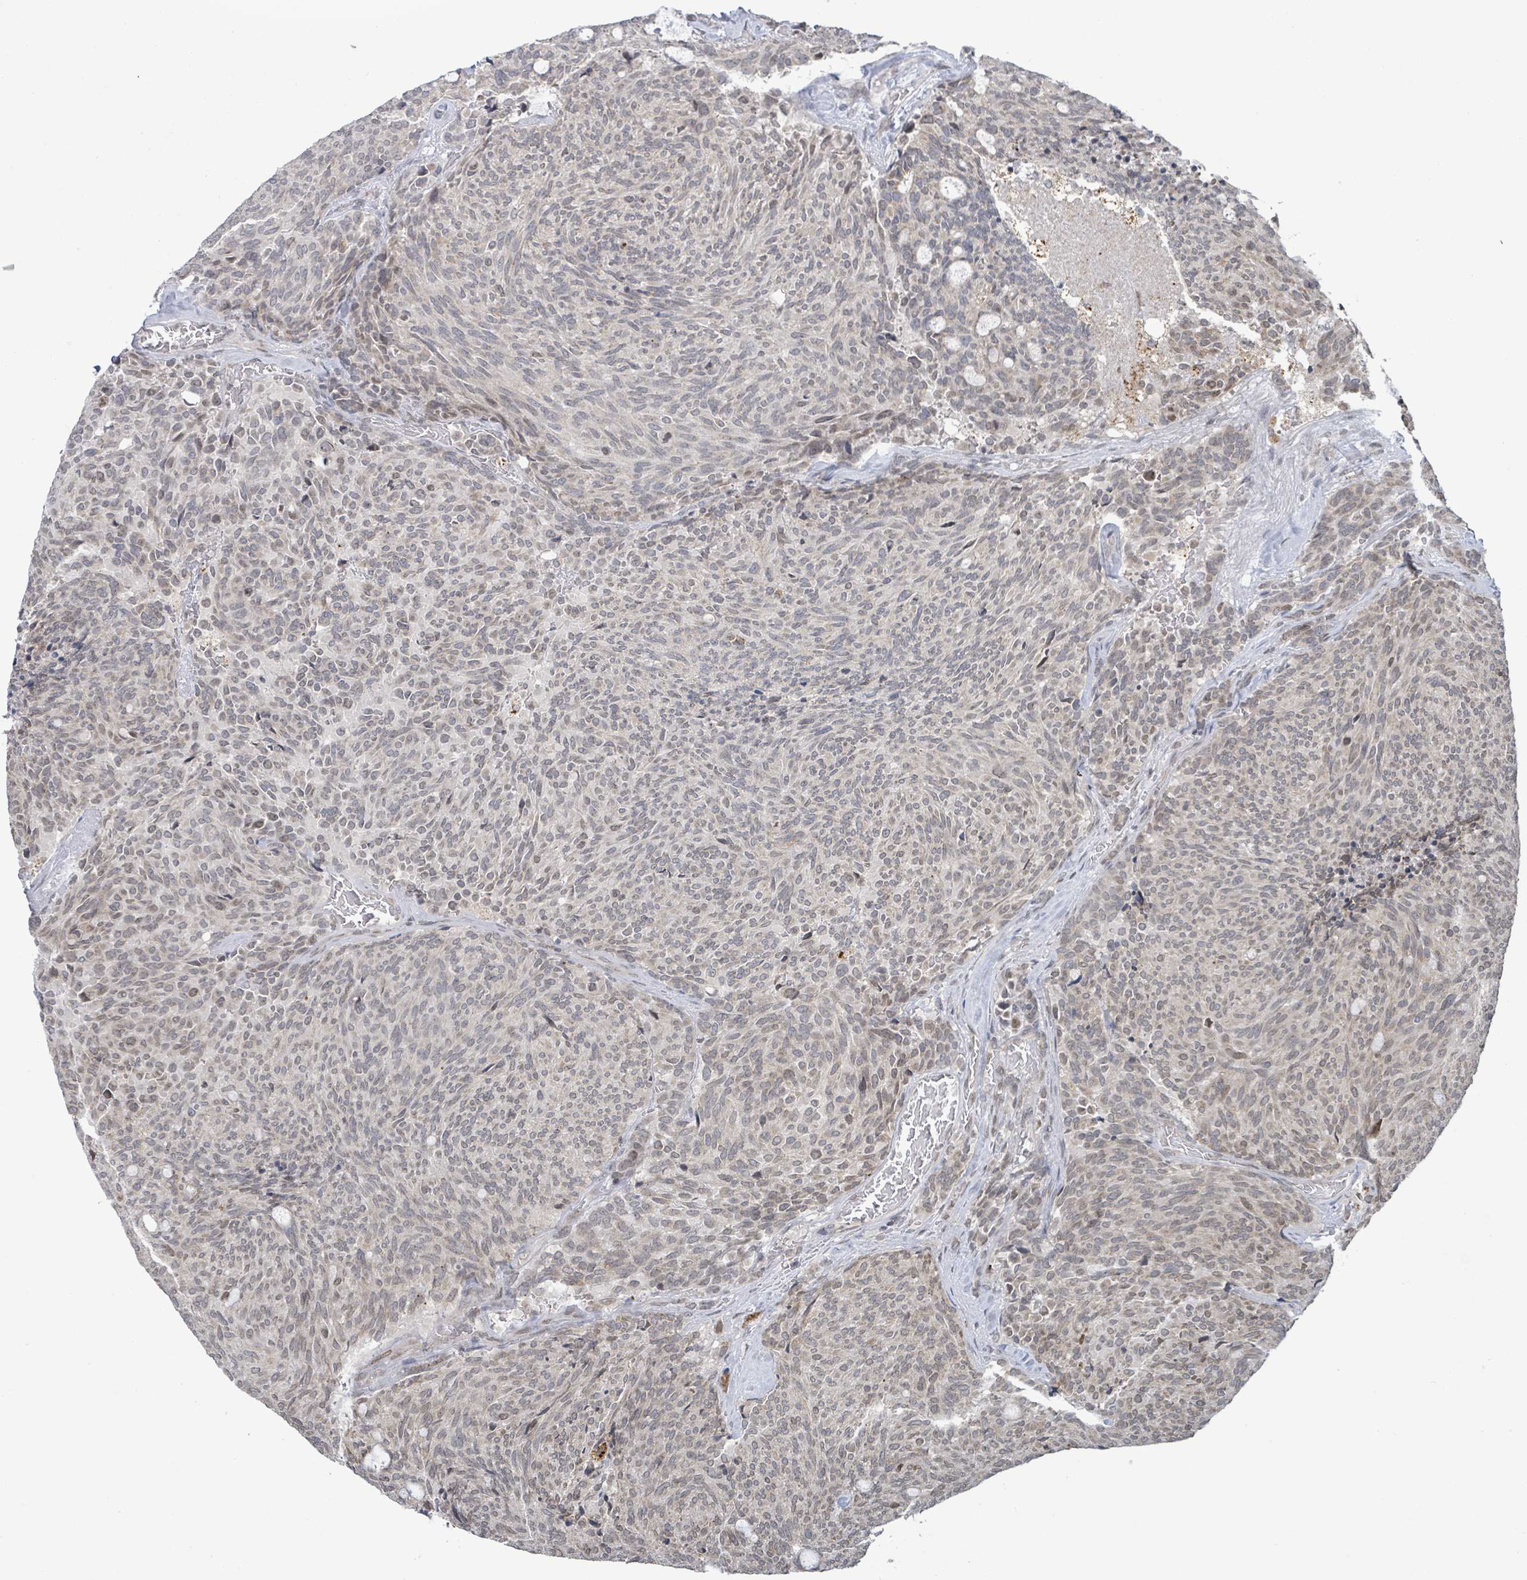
{"staining": {"intensity": "weak", "quantity": "<25%", "location": "nuclear"}, "tissue": "carcinoid", "cell_type": "Tumor cells", "image_type": "cancer", "snomed": [{"axis": "morphology", "description": "Carcinoid, malignant, NOS"}, {"axis": "topography", "description": "Pancreas"}], "caption": "Immunohistochemistry (IHC) image of neoplastic tissue: carcinoid stained with DAB displays no significant protein positivity in tumor cells. The staining was performed using DAB (3,3'-diaminobenzidine) to visualize the protein expression in brown, while the nuclei were stained in blue with hematoxylin (Magnification: 20x).", "gene": "SBF2", "patient": {"sex": "female", "age": 54}}